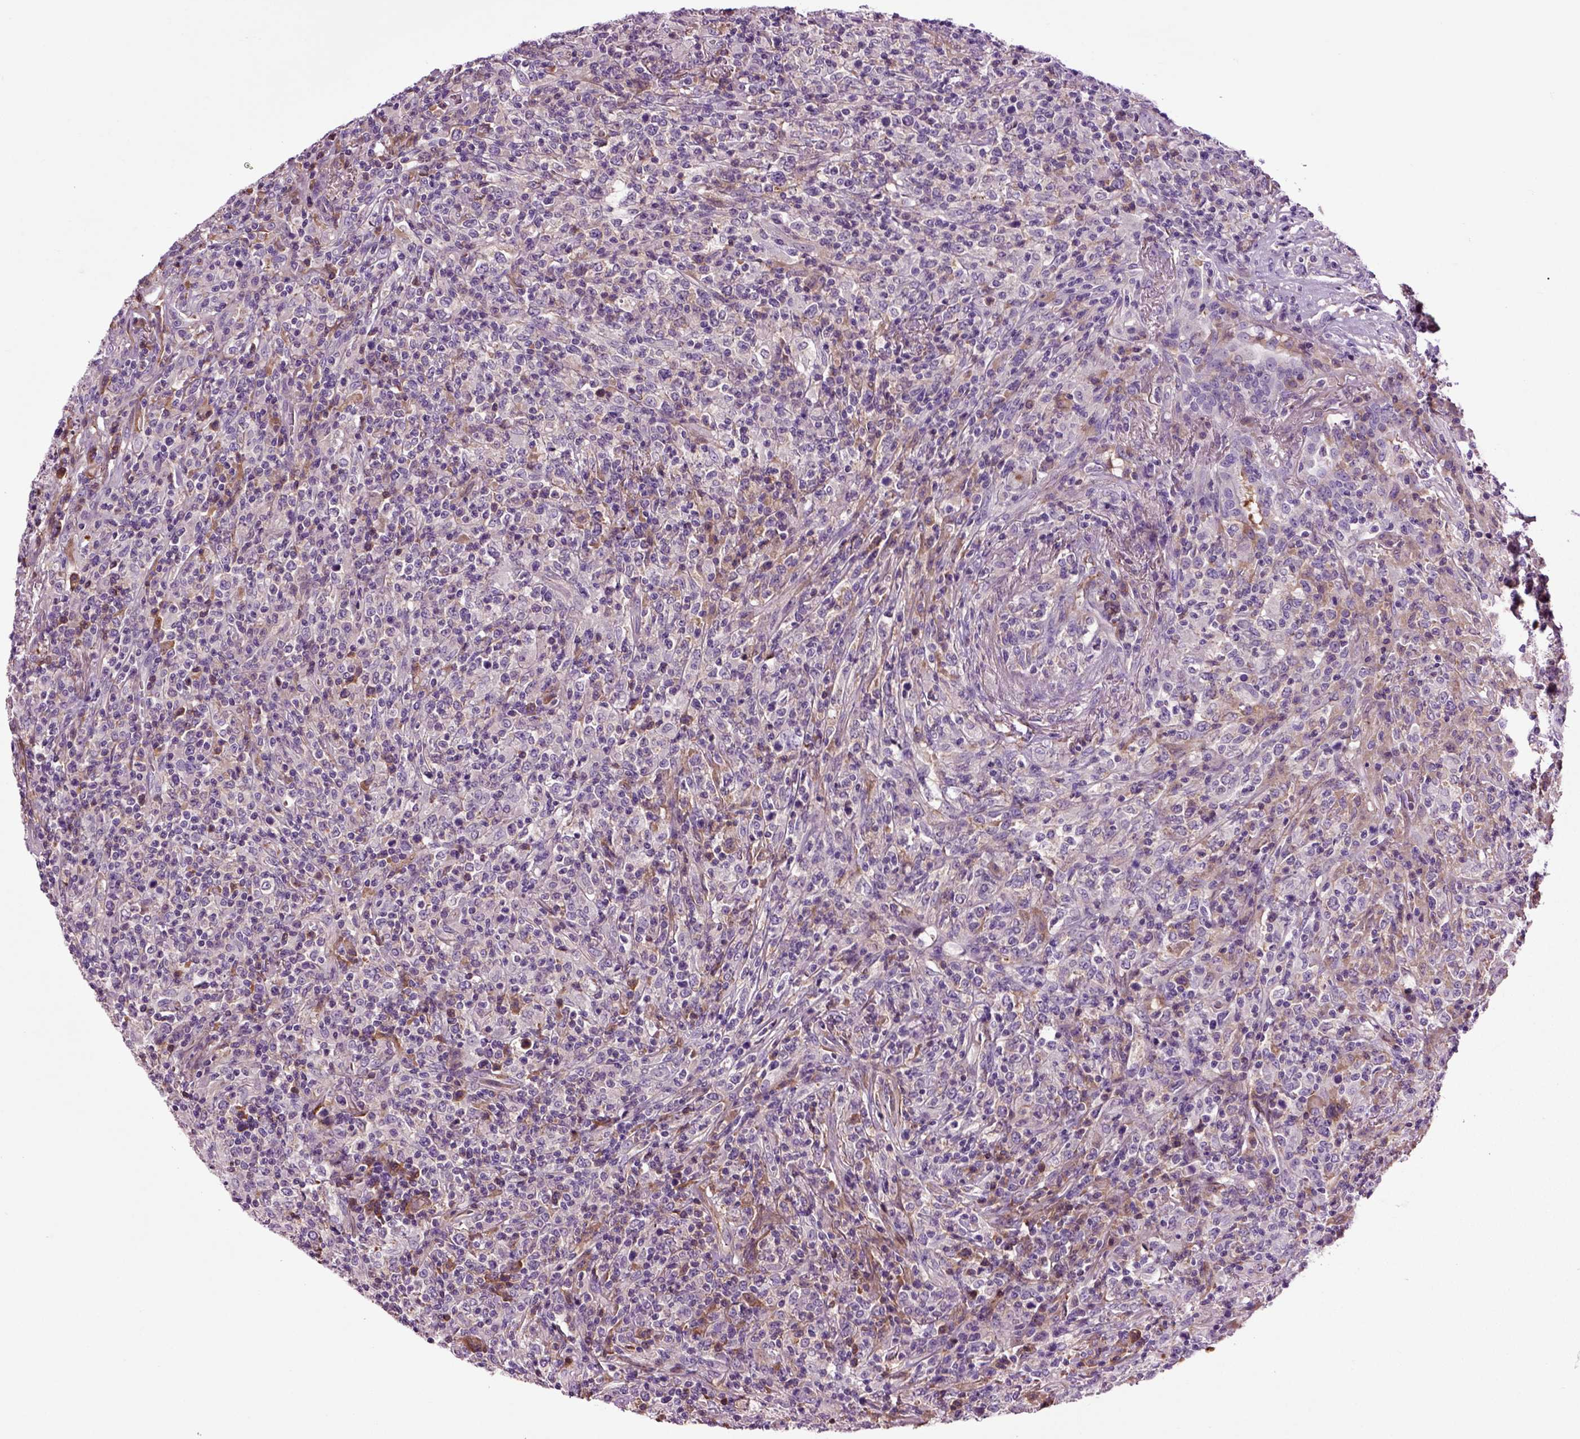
{"staining": {"intensity": "negative", "quantity": "none", "location": "none"}, "tissue": "lymphoma", "cell_type": "Tumor cells", "image_type": "cancer", "snomed": [{"axis": "morphology", "description": "Malignant lymphoma, non-Hodgkin's type, High grade"}, {"axis": "topography", "description": "Lung"}], "caption": "DAB immunohistochemical staining of high-grade malignant lymphoma, non-Hodgkin's type shows no significant positivity in tumor cells. (IHC, brightfield microscopy, high magnification).", "gene": "SPON1", "patient": {"sex": "male", "age": 79}}